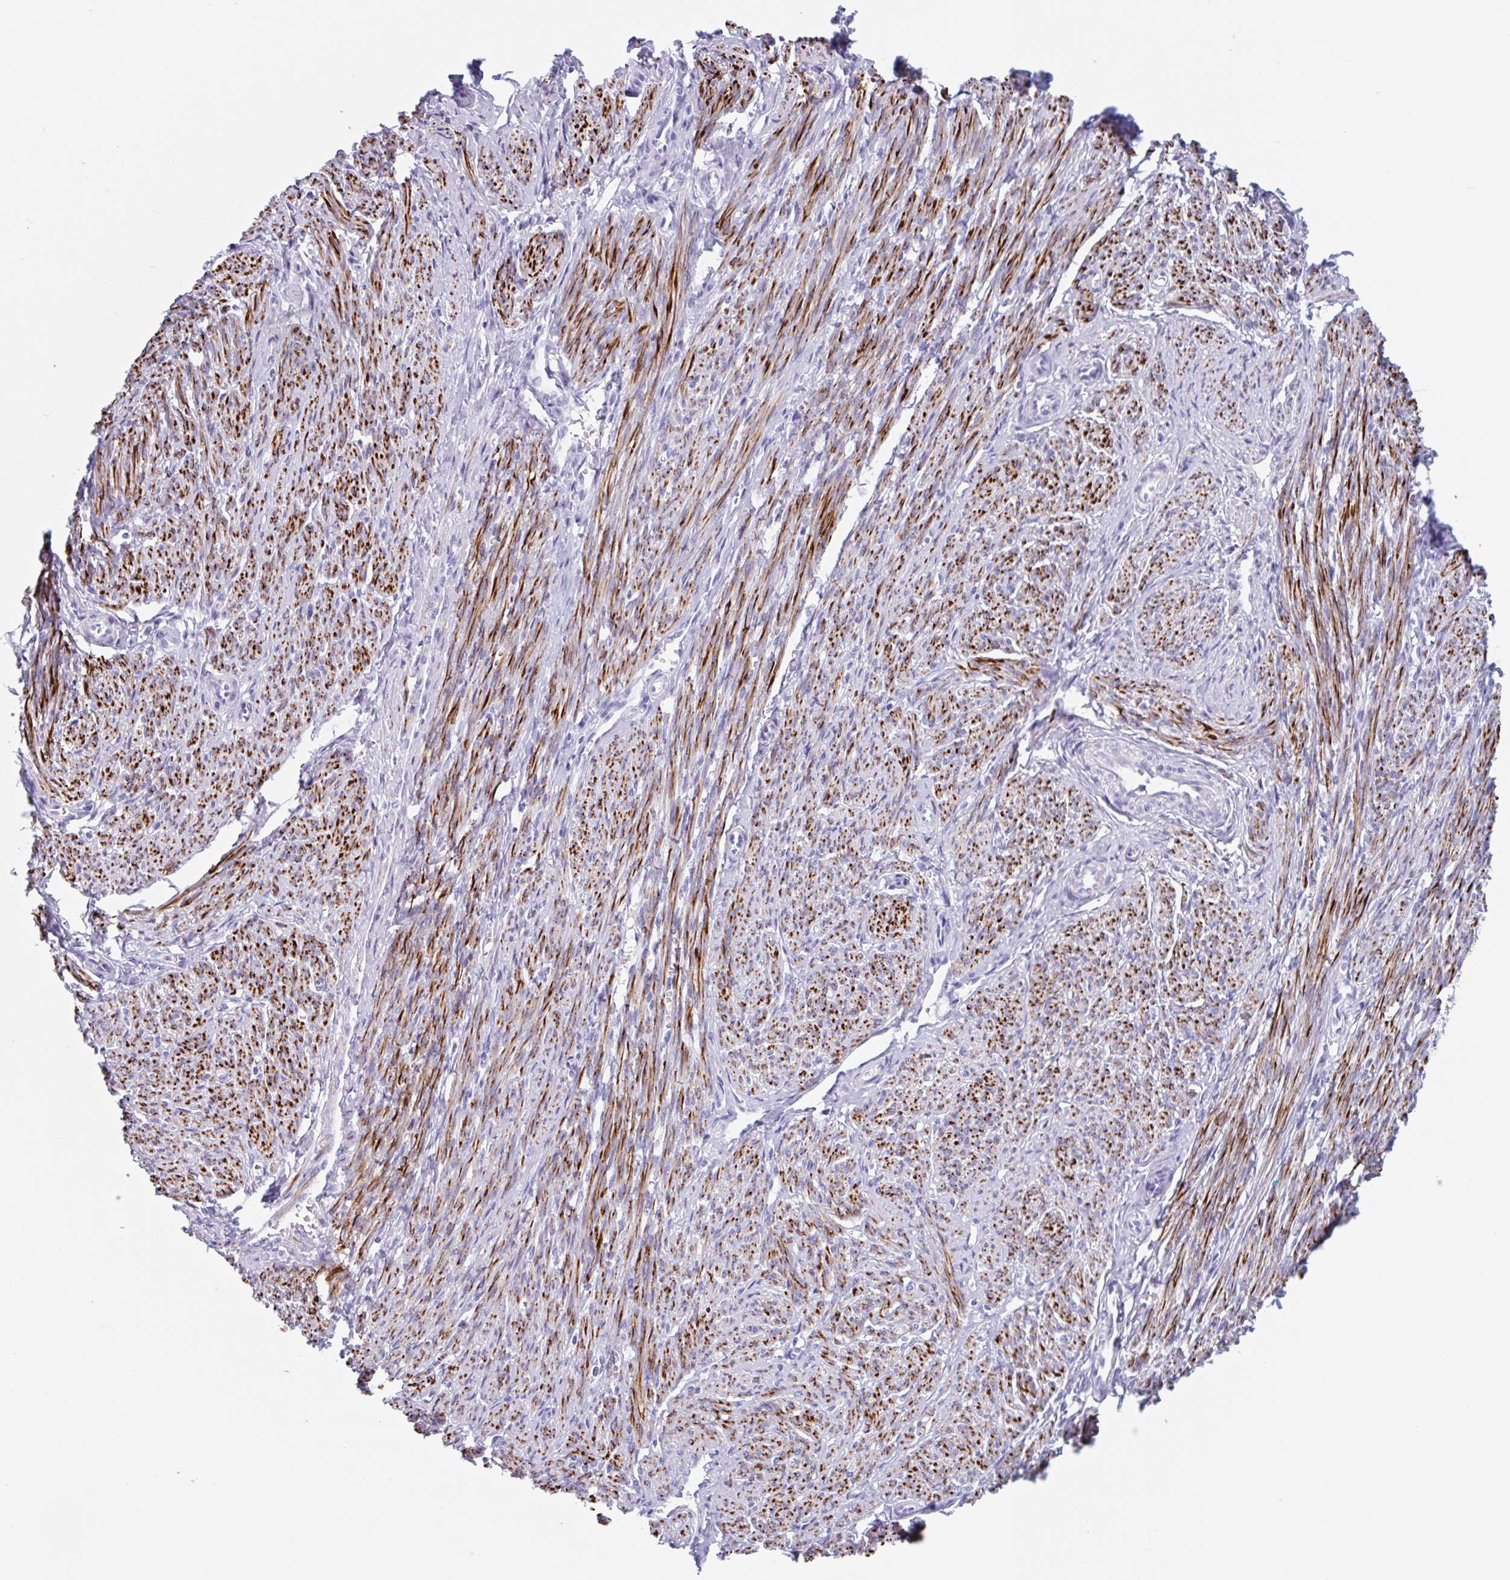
{"staining": {"intensity": "strong", "quantity": ">75%", "location": "cytoplasmic/membranous"}, "tissue": "smooth muscle", "cell_type": "Smooth muscle cells", "image_type": "normal", "snomed": [{"axis": "morphology", "description": "Normal tissue, NOS"}, {"axis": "topography", "description": "Smooth muscle"}], "caption": "Immunohistochemistry (IHC) (DAB) staining of benign human smooth muscle displays strong cytoplasmic/membranous protein staining in approximately >75% of smooth muscle cells.", "gene": "CPTP", "patient": {"sex": "female", "age": 65}}